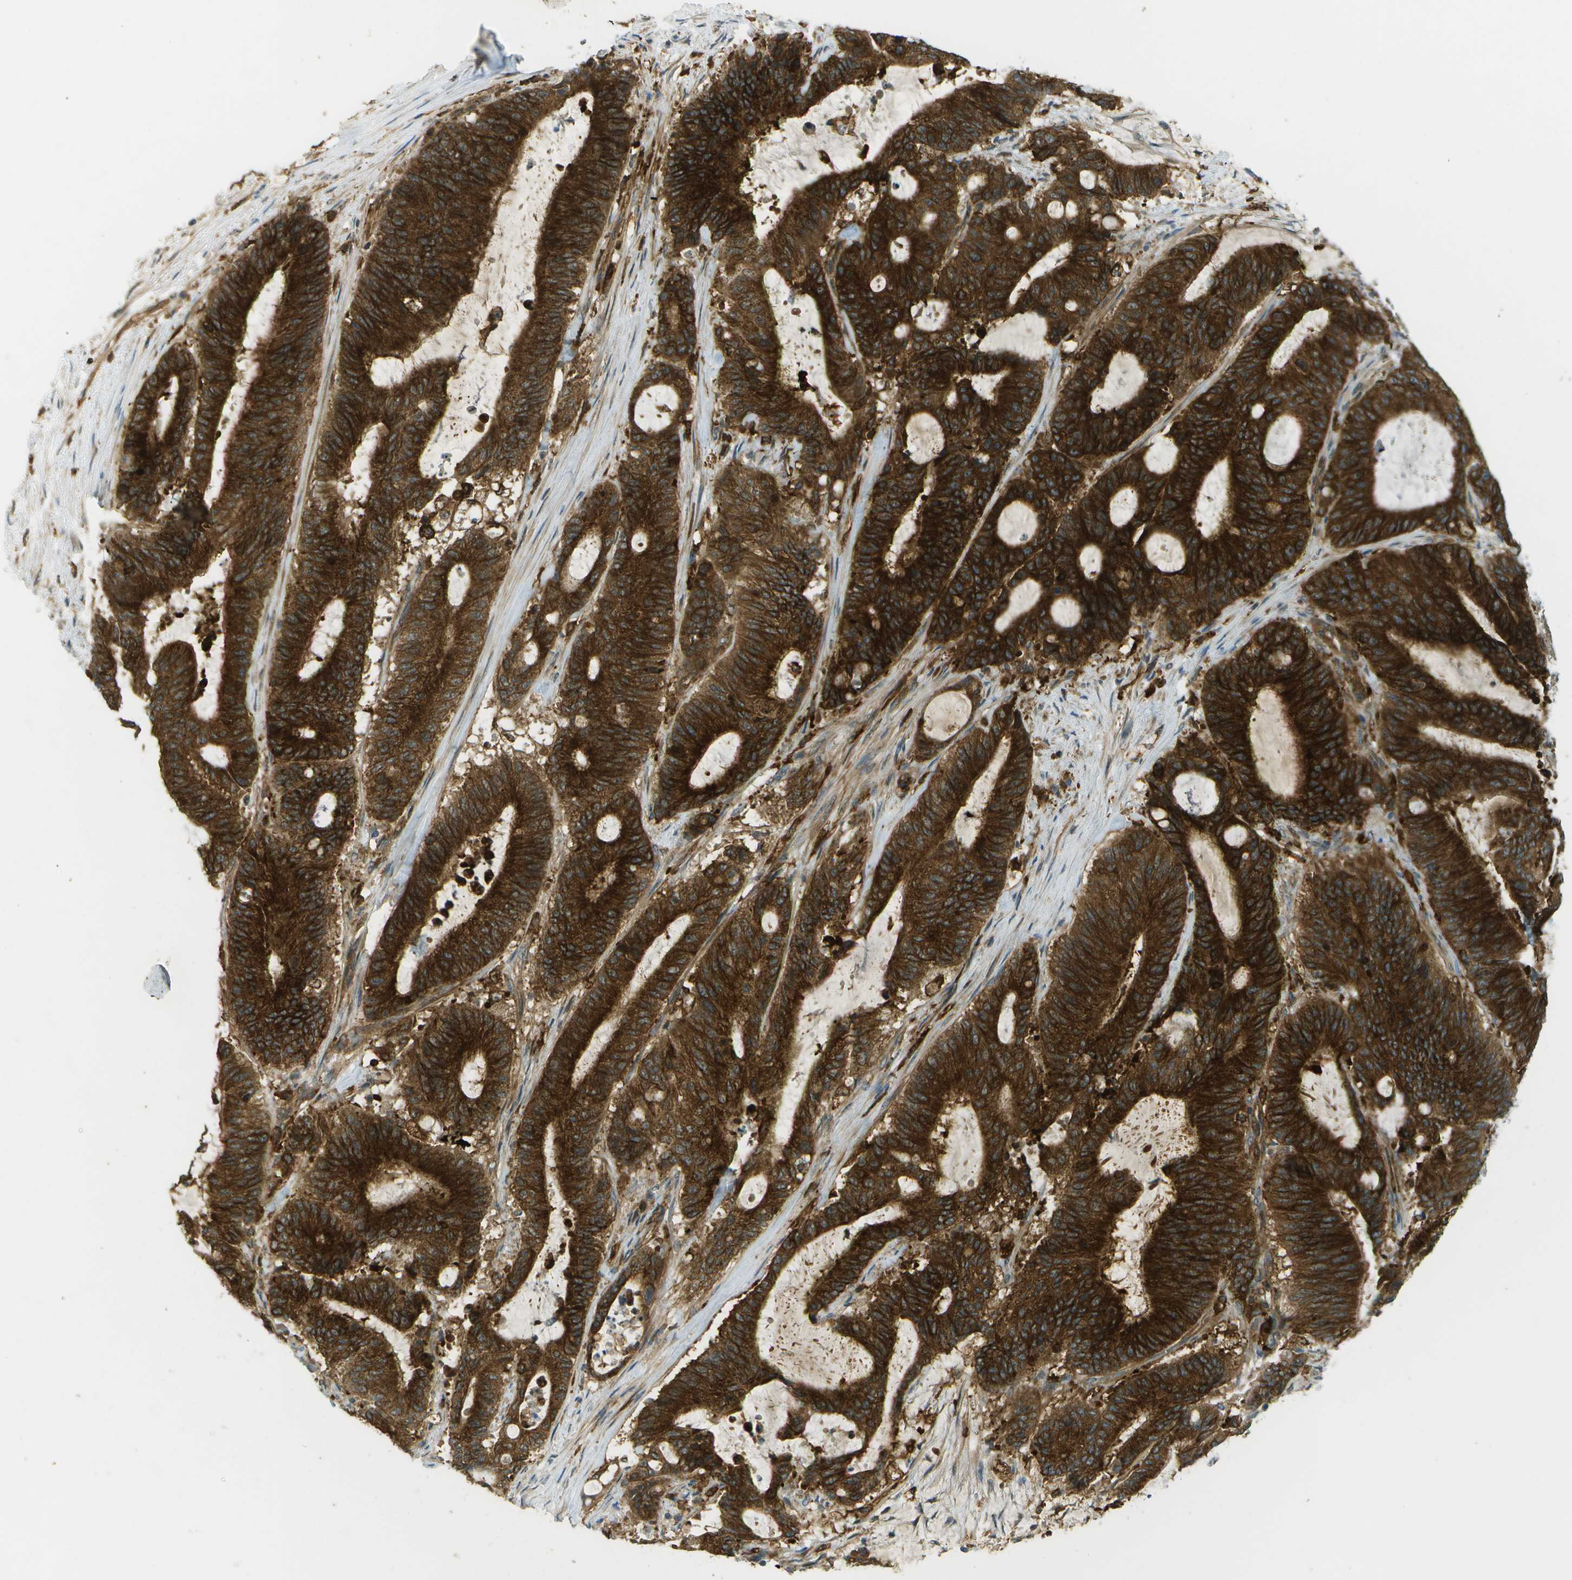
{"staining": {"intensity": "strong", "quantity": ">75%", "location": "cytoplasmic/membranous"}, "tissue": "liver cancer", "cell_type": "Tumor cells", "image_type": "cancer", "snomed": [{"axis": "morphology", "description": "Cholangiocarcinoma"}, {"axis": "topography", "description": "Liver"}], "caption": "Brown immunohistochemical staining in human liver cancer demonstrates strong cytoplasmic/membranous expression in approximately >75% of tumor cells.", "gene": "TMTC1", "patient": {"sex": "female", "age": 73}}